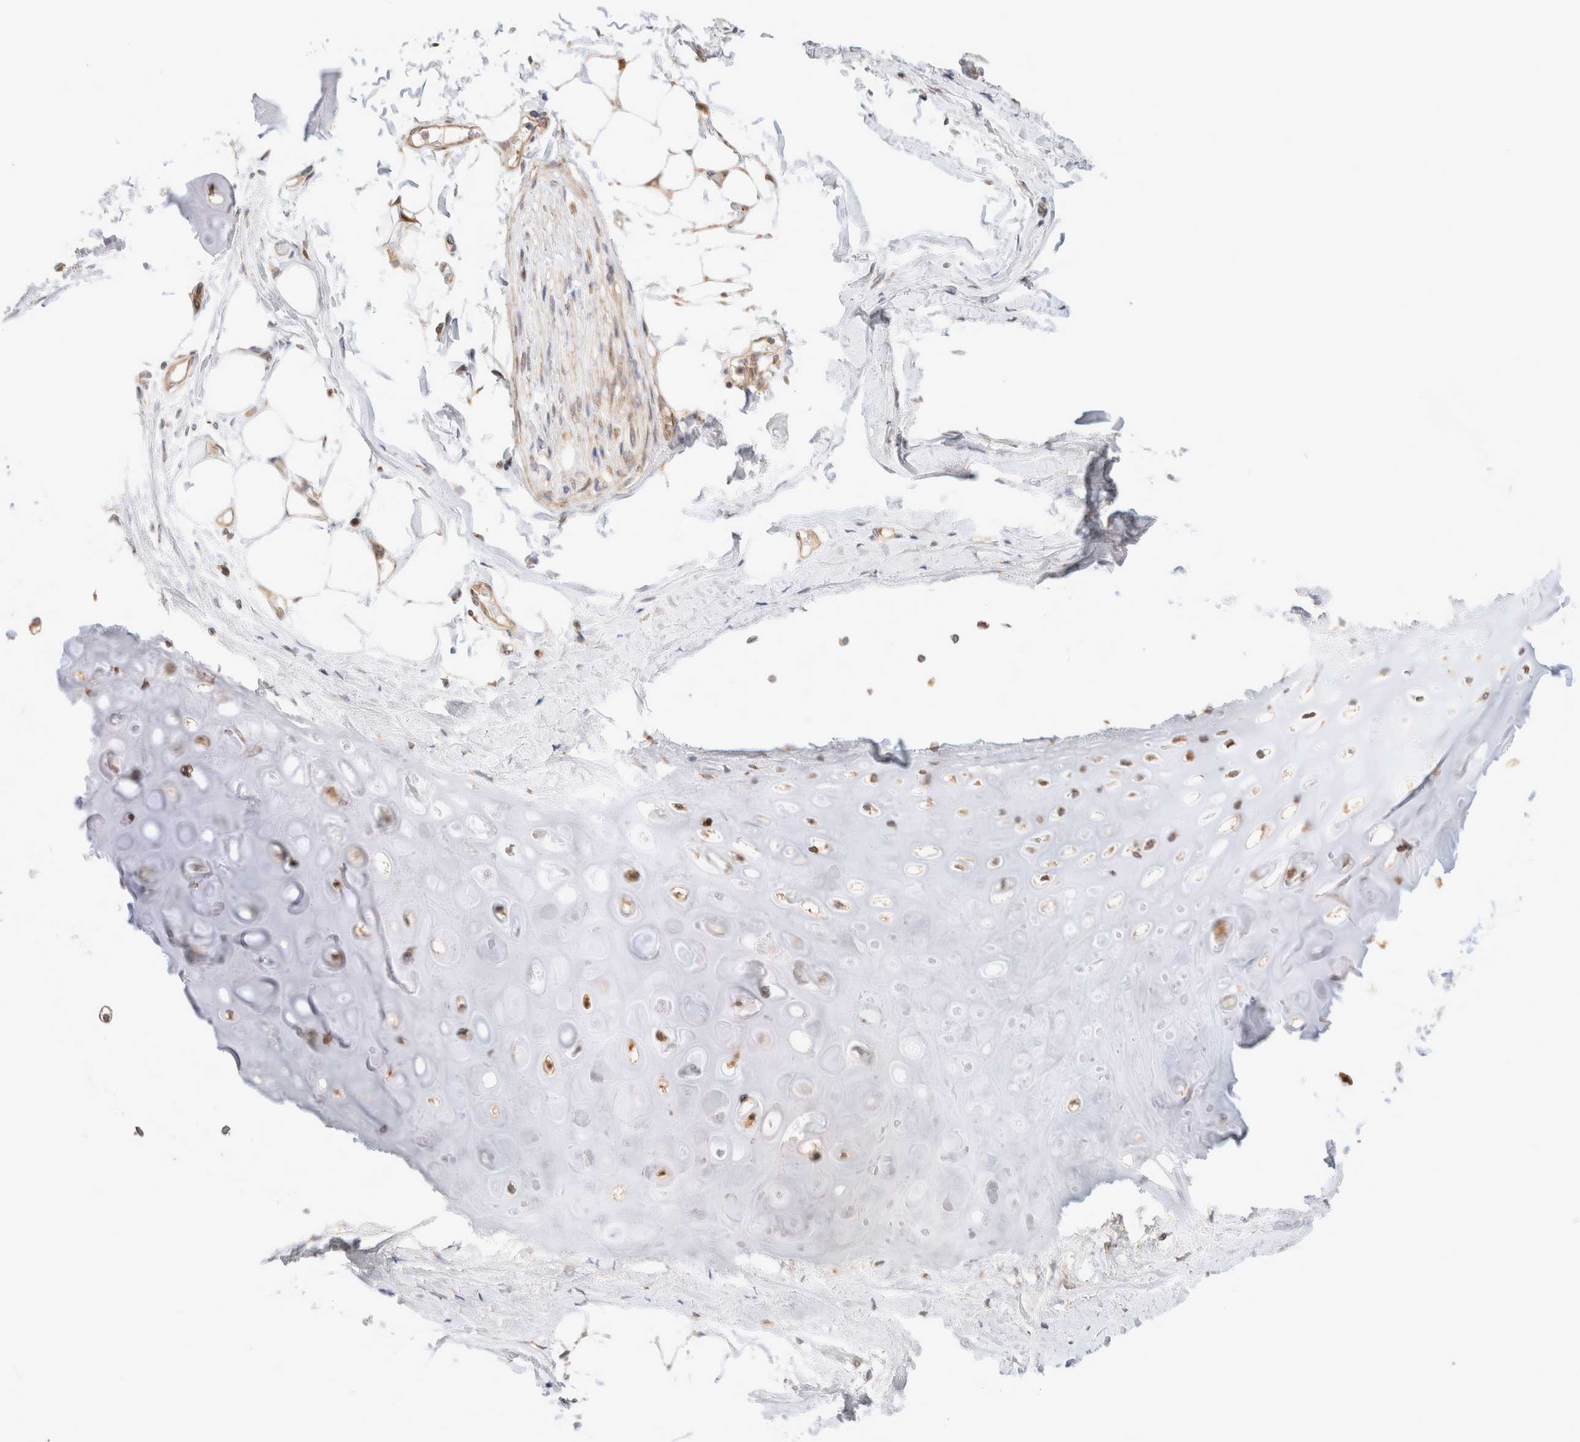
{"staining": {"intensity": "moderate", "quantity": "<25%", "location": "cytoplasmic/membranous"}, "tissue": "adipose tissue", "cell_type": "Adipocytes", "image_type": "normal", "snomed": [{"axis": "morphology", "description": "Normal tissue, NOS"}, {"axis": "topography", "description": "Cartilage tissue"}, {"axis": "topography", "description": "Bronchus"}], "caption": "About <25% of adipocytes in unremarkable adipose tissue show moderate cytoplasmic/membranous protein positivity as visualized by brown immunohistochemical staining.", "gene": "GCN1", "patient": {"sex": "female", "age": 73}}